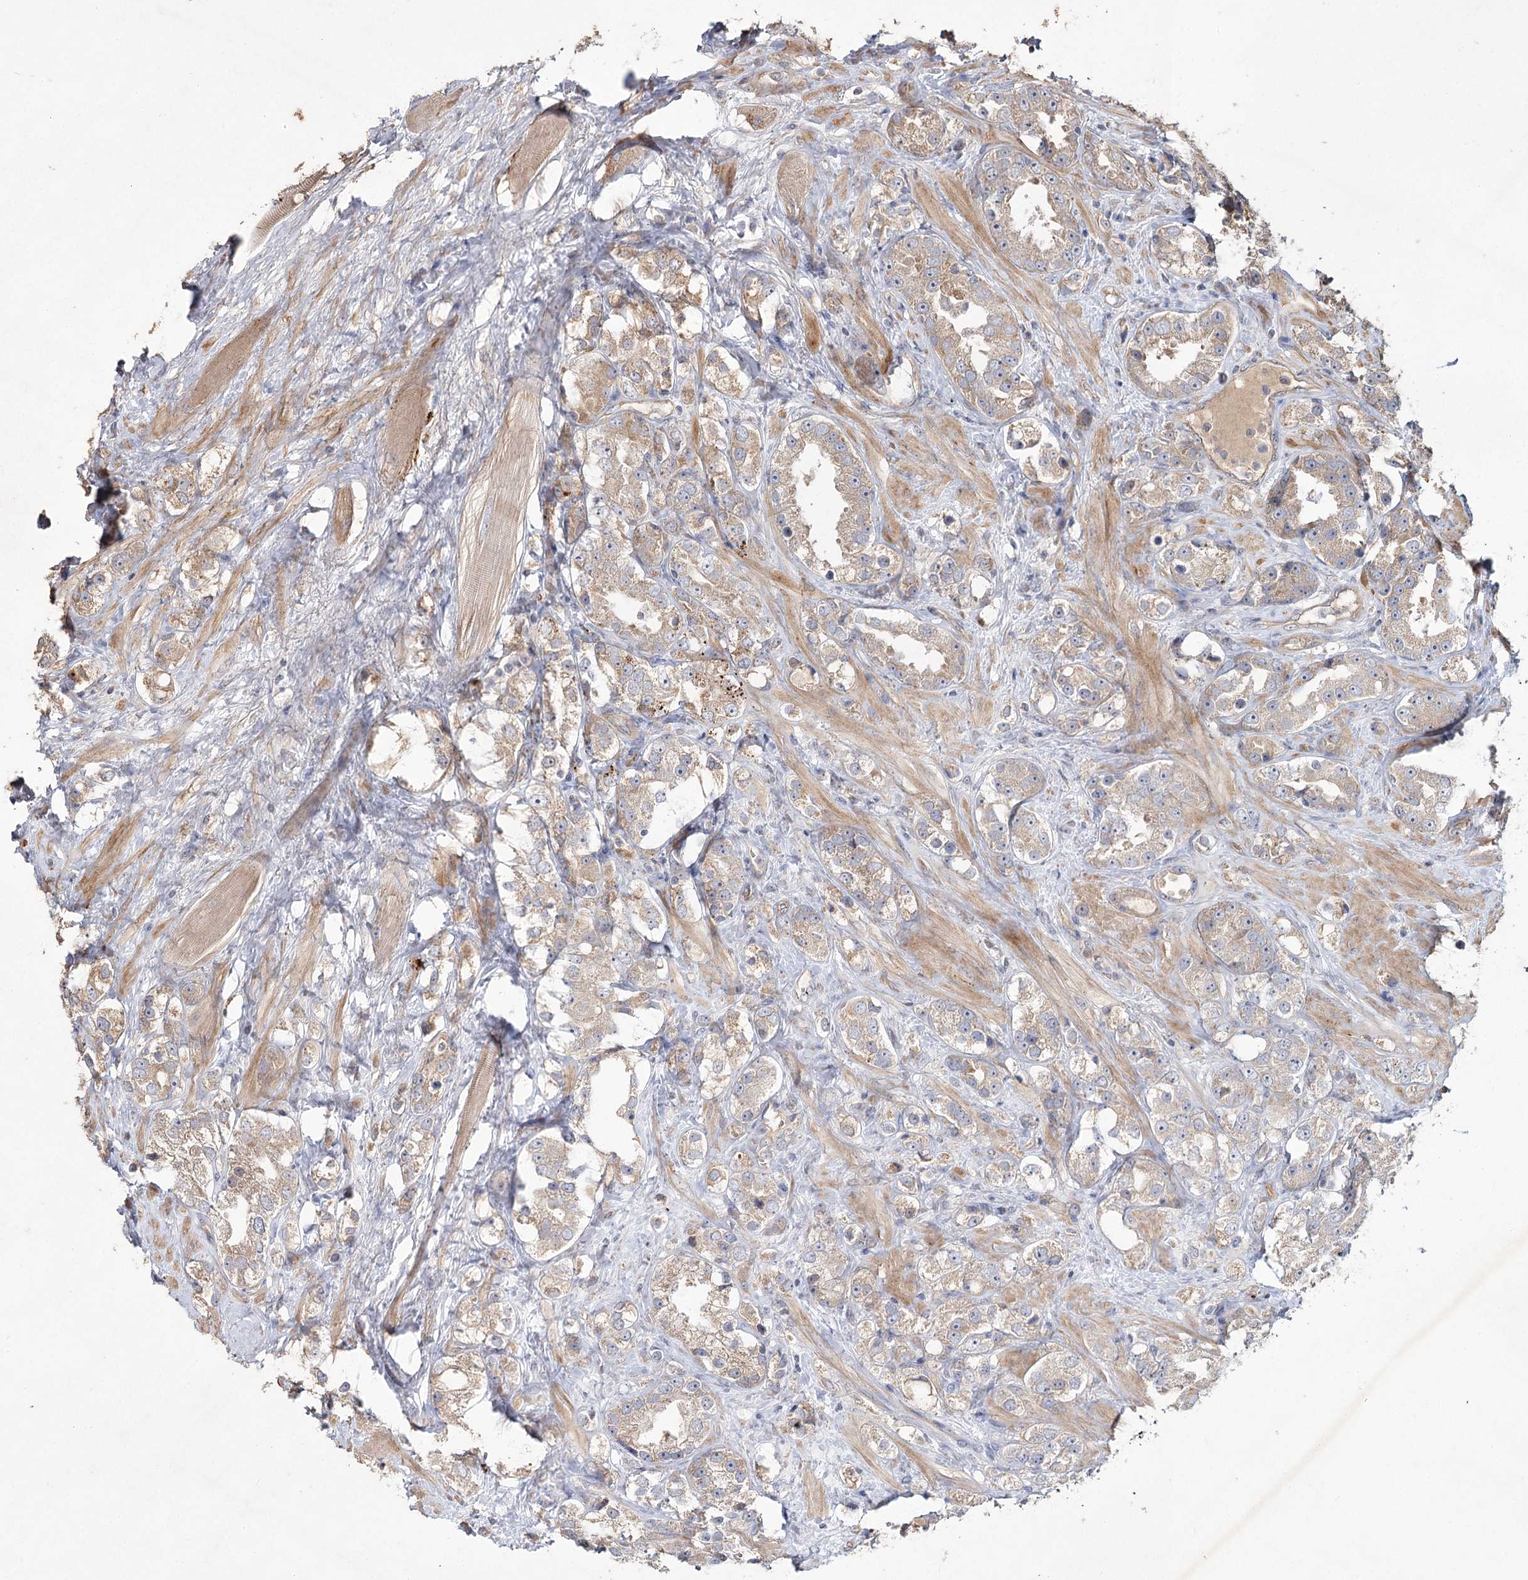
{"staining": {"intensity": "weak", "quantity": "25%-75%", "location": "cytoplasmic/membranous"}, "tissue": "prostate cancer", "cell_type": "Tumor cells", "image_type": "cancer", "snomed": [{"axis": "morphology", "description": "Adenocarcinoma, NOS"}, {"axis": "topography", "description": "Prostate"}], "caption": "Brown immunohistochemical staining in human adenocarcinoma (prostate) reveals weak cytoplasmic/membranous positivity in about 25%-75% of tumor cells. (DAB (3,3'-diaminobenzidine) IHC, brown staining for protein, blue staining for nuclei).", "gene": "RIN2", "patient": {"sex": "male", "age": 79}}